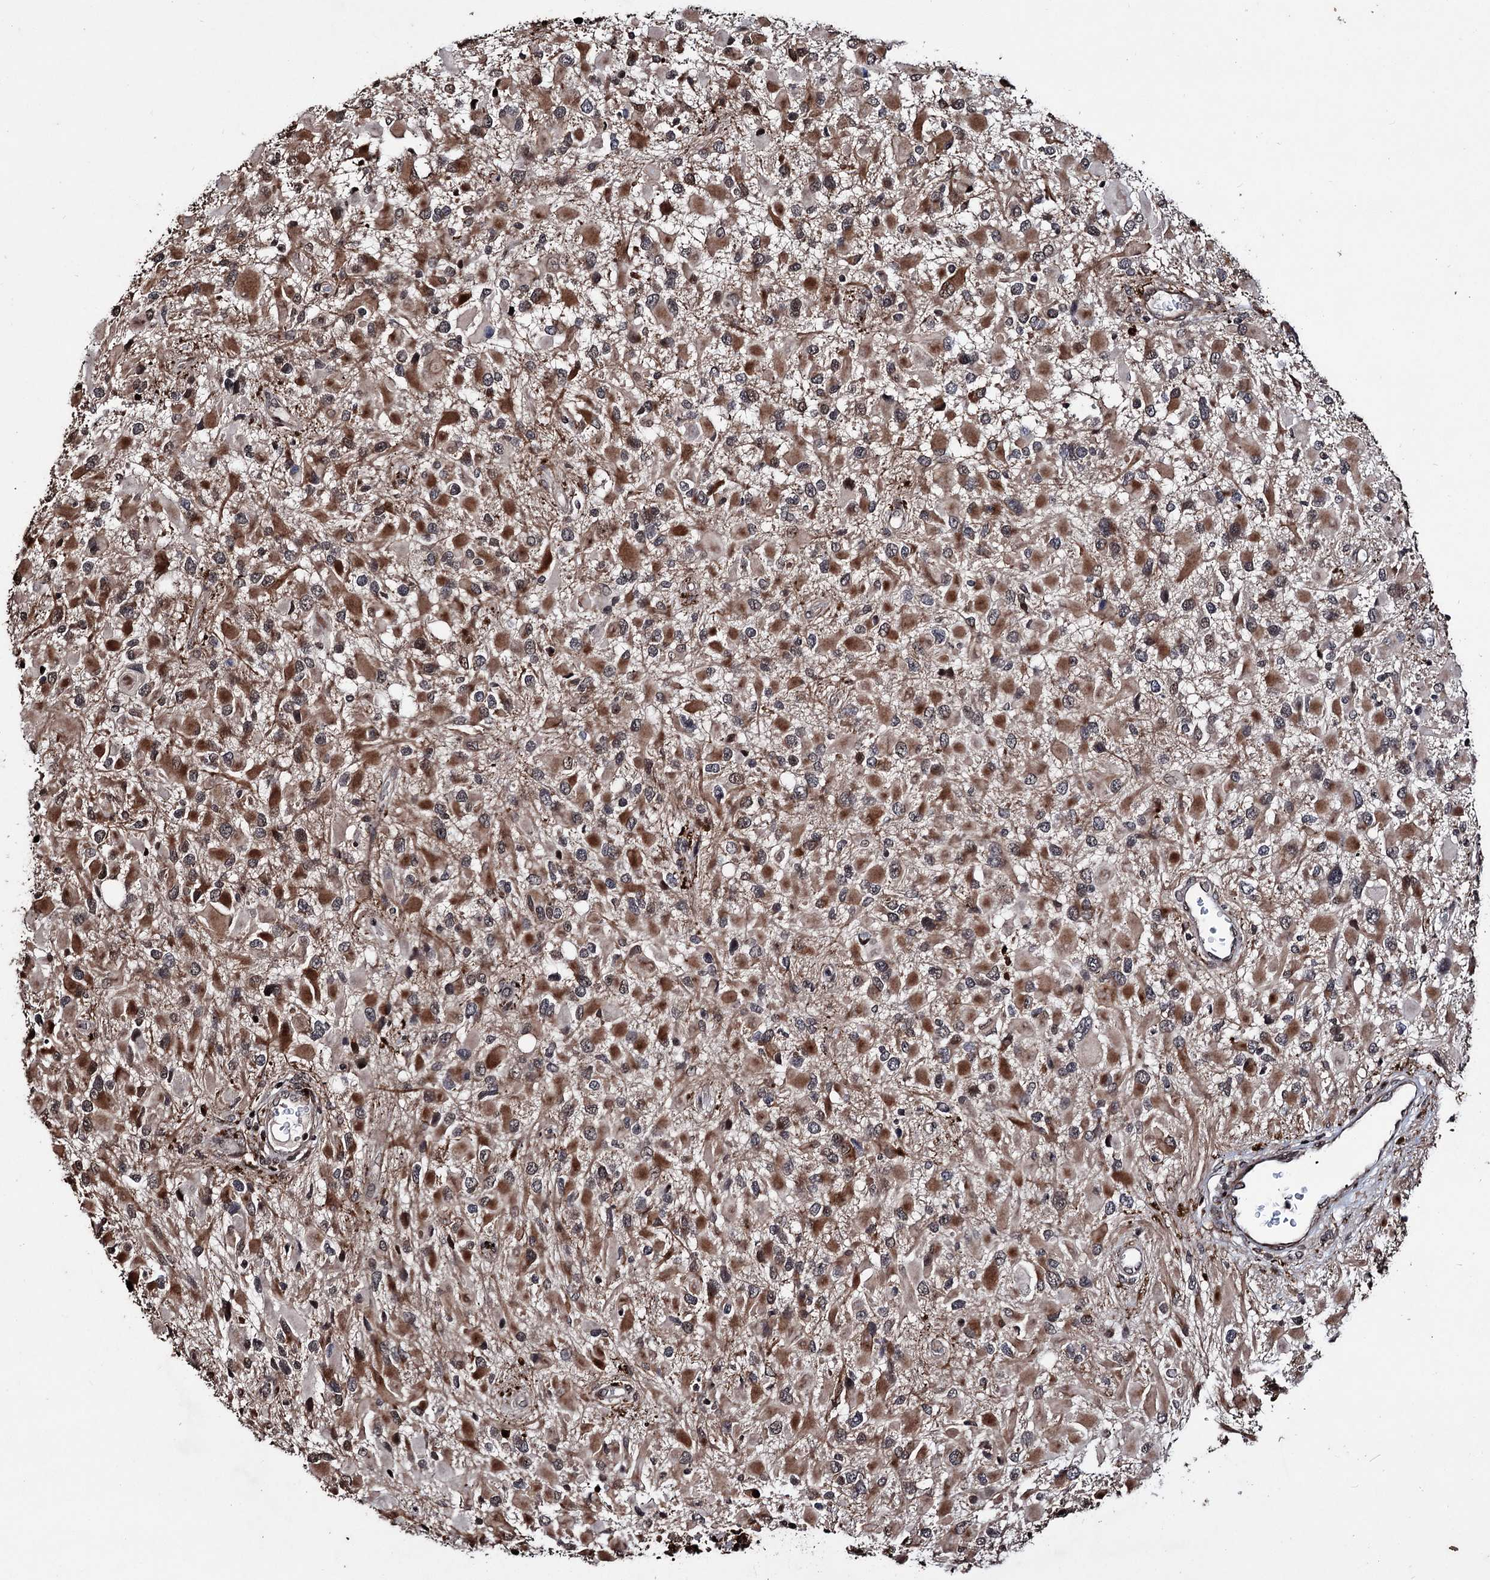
{"staining": {"intensity": "moderate", "quantity": ">75%", "location": "cytoplasmic/membranous"}, "tissue": "glioma", "cell_type": "Tumor cells", "image_type": "cancer", "snomed": [{"axis": "morphology", "description": "Glioma, malignant, High grade"}, {"axis": "topography", "description": "Brain"}], "caption": "The photomicrograph displays staining of glioma, revealing moderate cytoplasmic/membranous protein expression (brown color) within tumor cells.", "gene": "EYA4", "patient": {"sex": "male", "age": 53}}